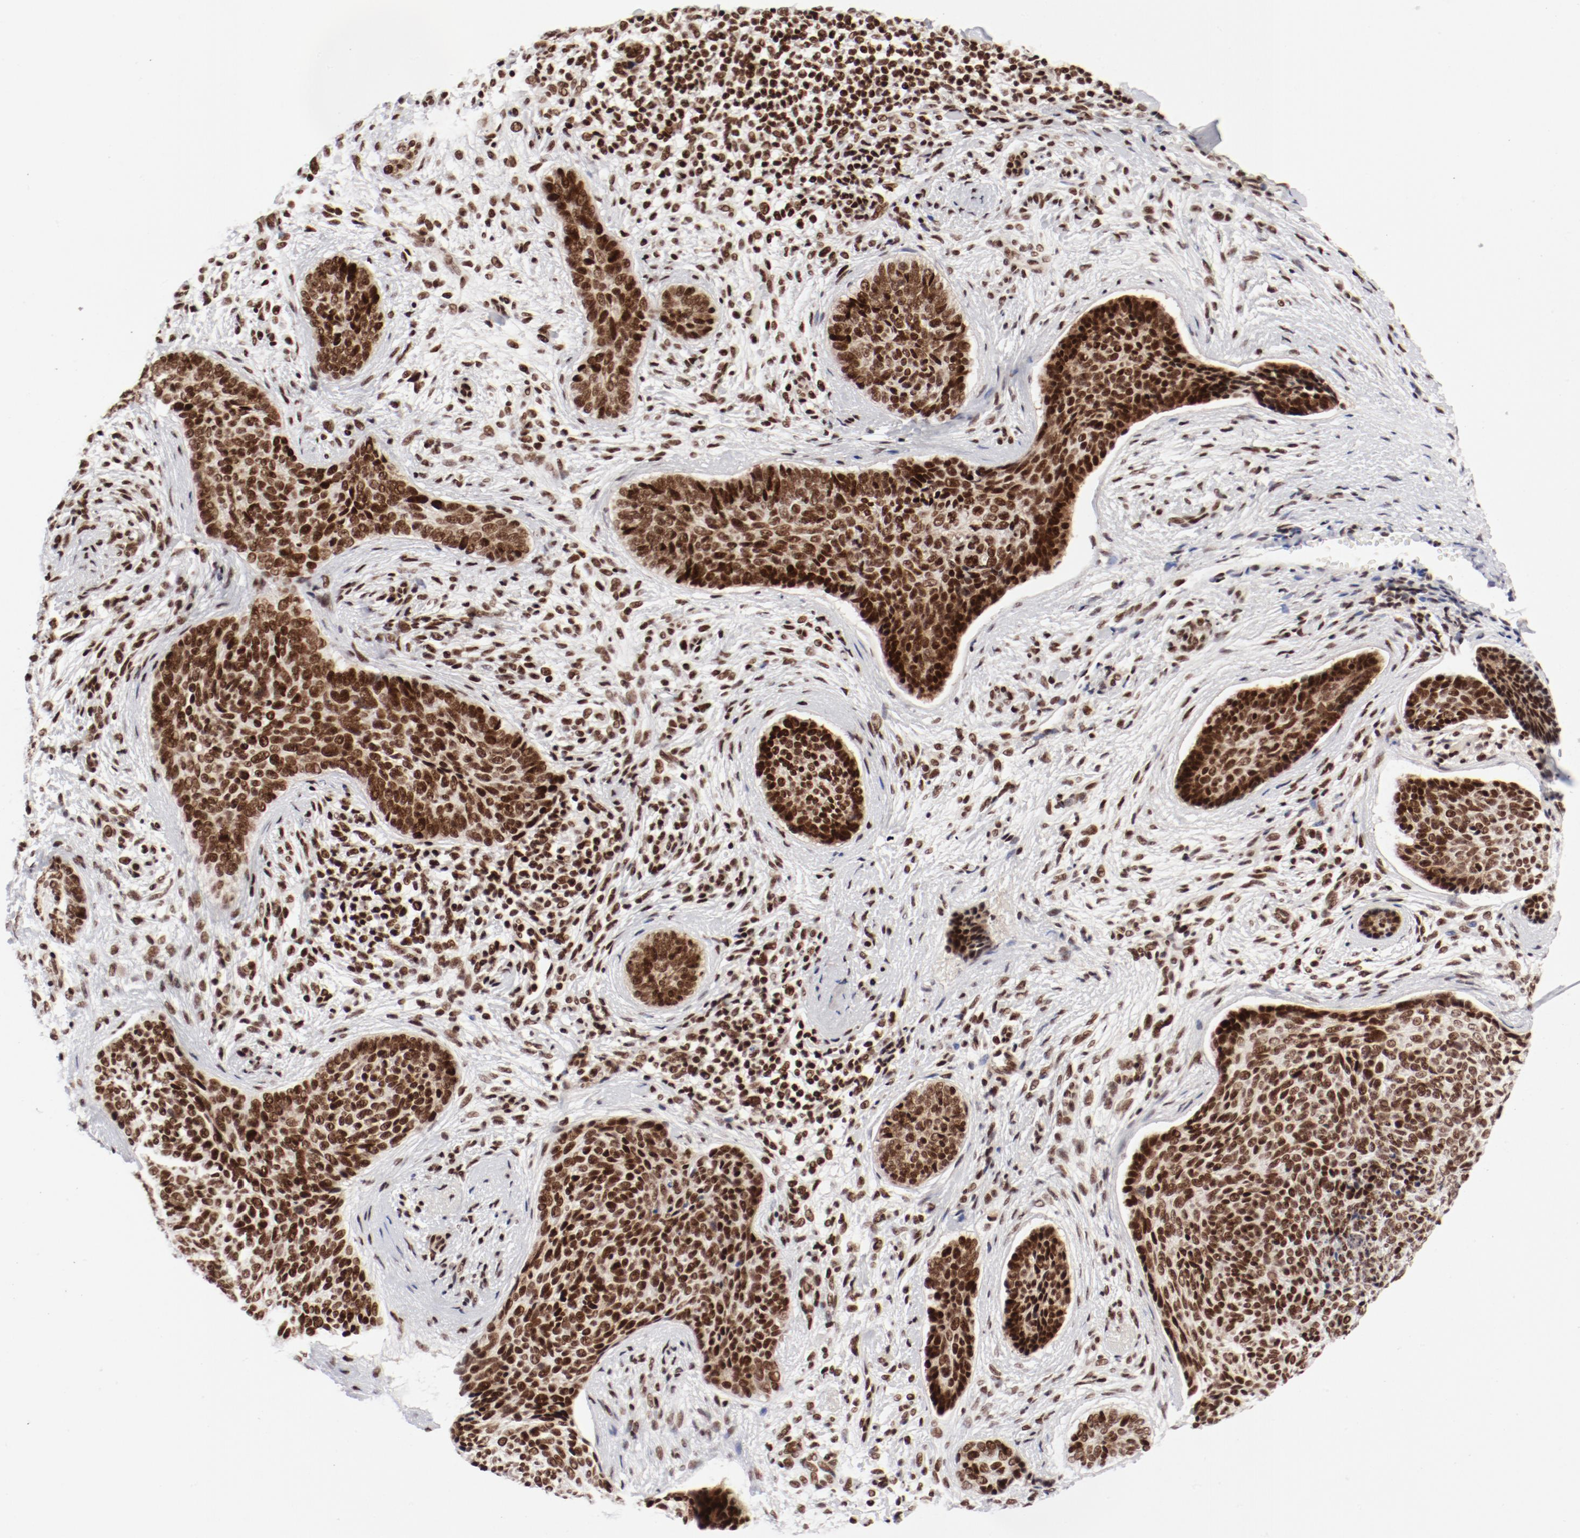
{"staining": {"intensity": "strong", "quantity": ">75%", "location": "nuclear"}, "tissue": "skin cancer", "cell_type": "Tumor cells", "image_type": "cancer", "snomed": [{"axis": "morphology", "description": "Normal tissue, NOS"}, {"axis": "morphology", "description": "Basal cell carcinoma"}, {"axis": "topography", "description": "Skin"}], "caption": "The histopathology image exhibits immunohistochemical staining of skin cancer. There is strong nuclear positivity is present in about >75% of tumor cells. The protein of interest is stained brown, and the nuclei are stained in blue (DAB IHC with brightfield microscopy, high magnification).", "gene": "NFYB", "patient": {"sex": "female", "age": 57}}